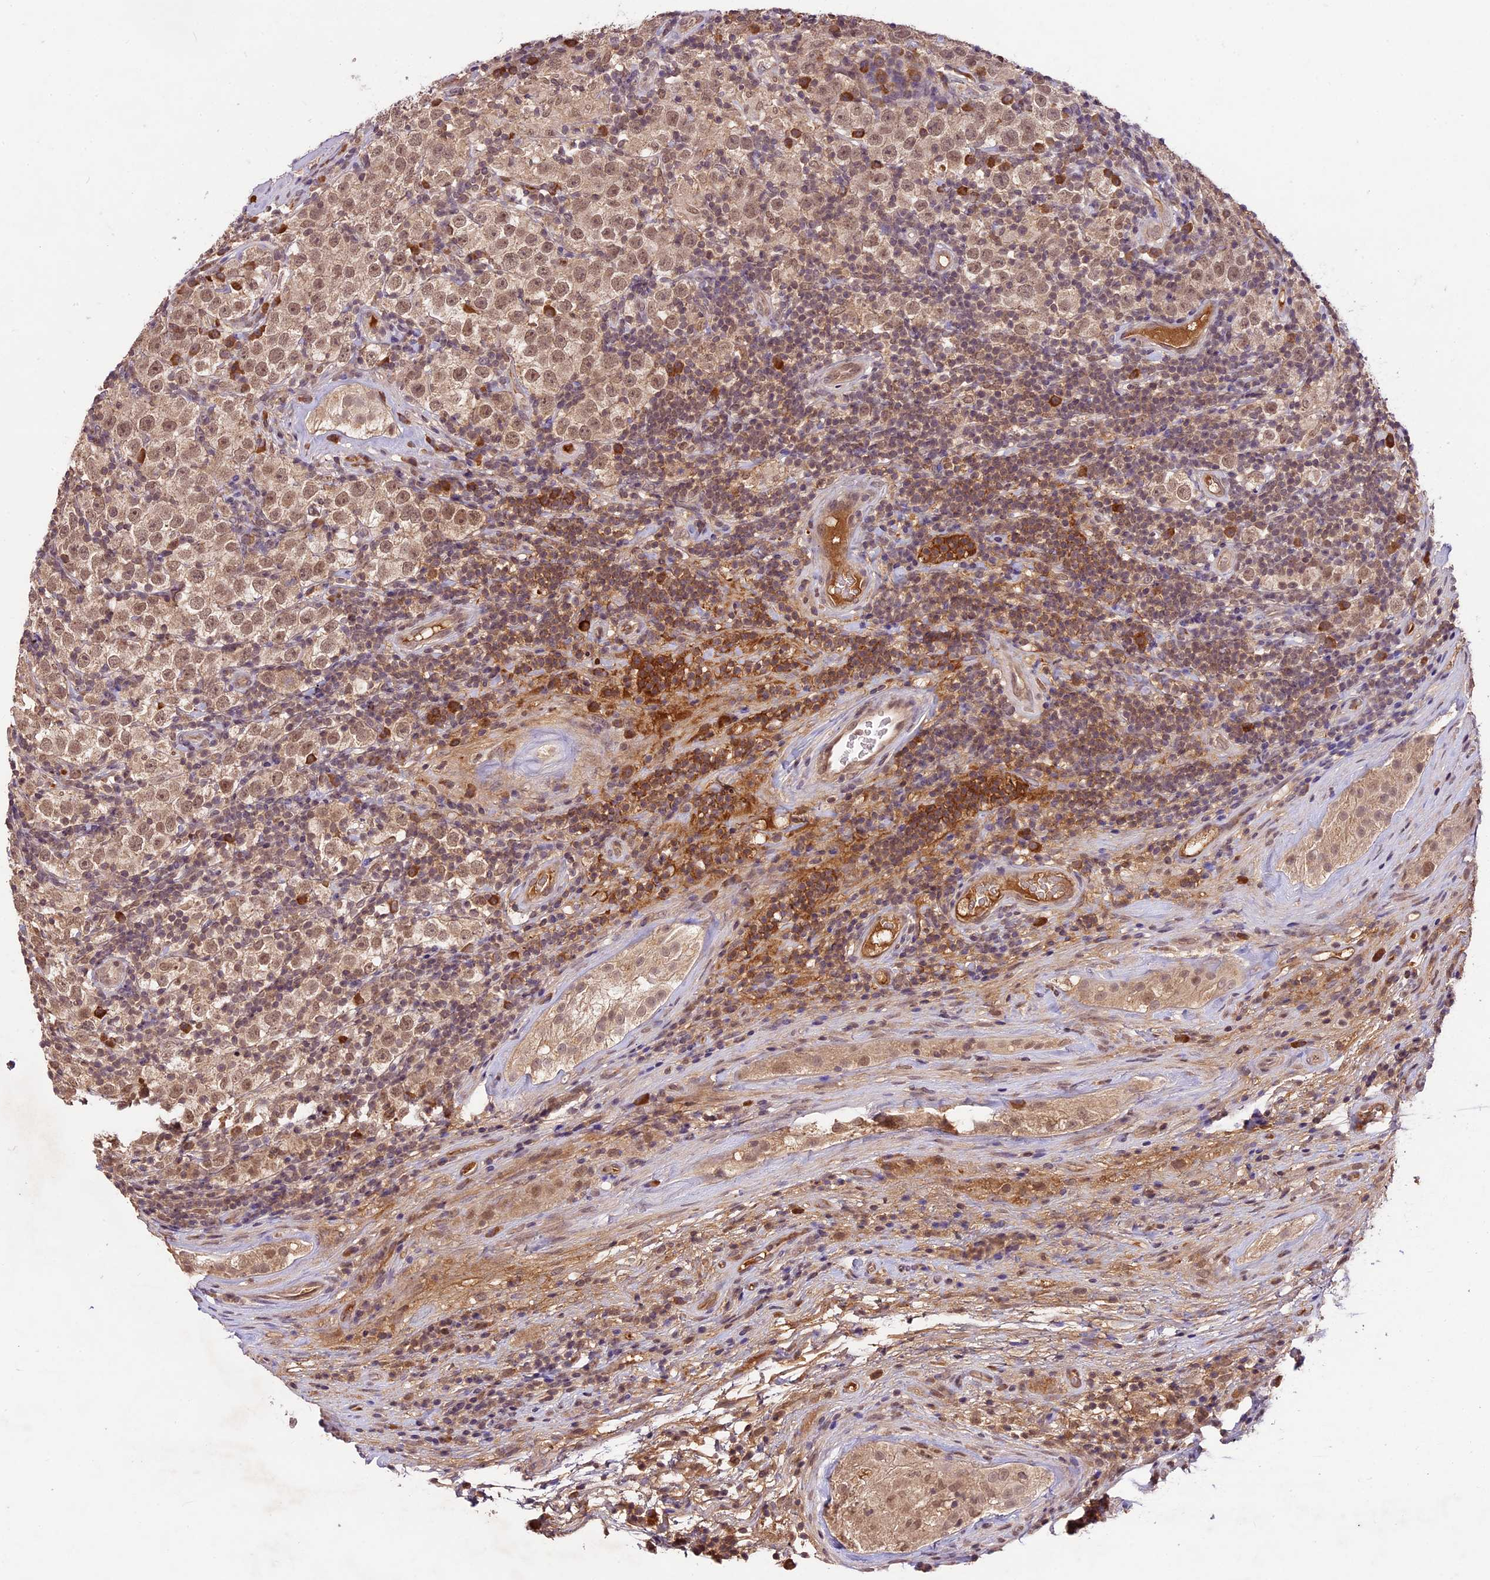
{"staining": {"intensity": "weak", "quantity": ">75%", "location": "cytoplasmic/membranous,nuclear"}, "tissue": "testis cancer", "cell_type": "Tumor cells", "image_type": "cancer", "snomed": [{"axis": "morphology", "description": "Normal tissue, NOS"}, {"axis": "morphology", "description": "Urothelial carcinoma, High grade"}, {"axis": "morphology", "description": "Seminoma, NOS"}, {"axis": "morphology", "description": "Carcinoma, Embryonal, NOS"}, {"axis": "topography", "description": "Urinary bladder"}, {"axis": "topography", "description": "Testis"}], "caption": "A brown stain labels weak cytoplasmic/membranous and nuclear staining of a protein in testis high-grade urothelial carcinoma tumor cells. (Brightfield microscopy of DAB IHC at high magnification).", "gene": "ATP10A", "patient": {"sex": "male", "age": 41}}